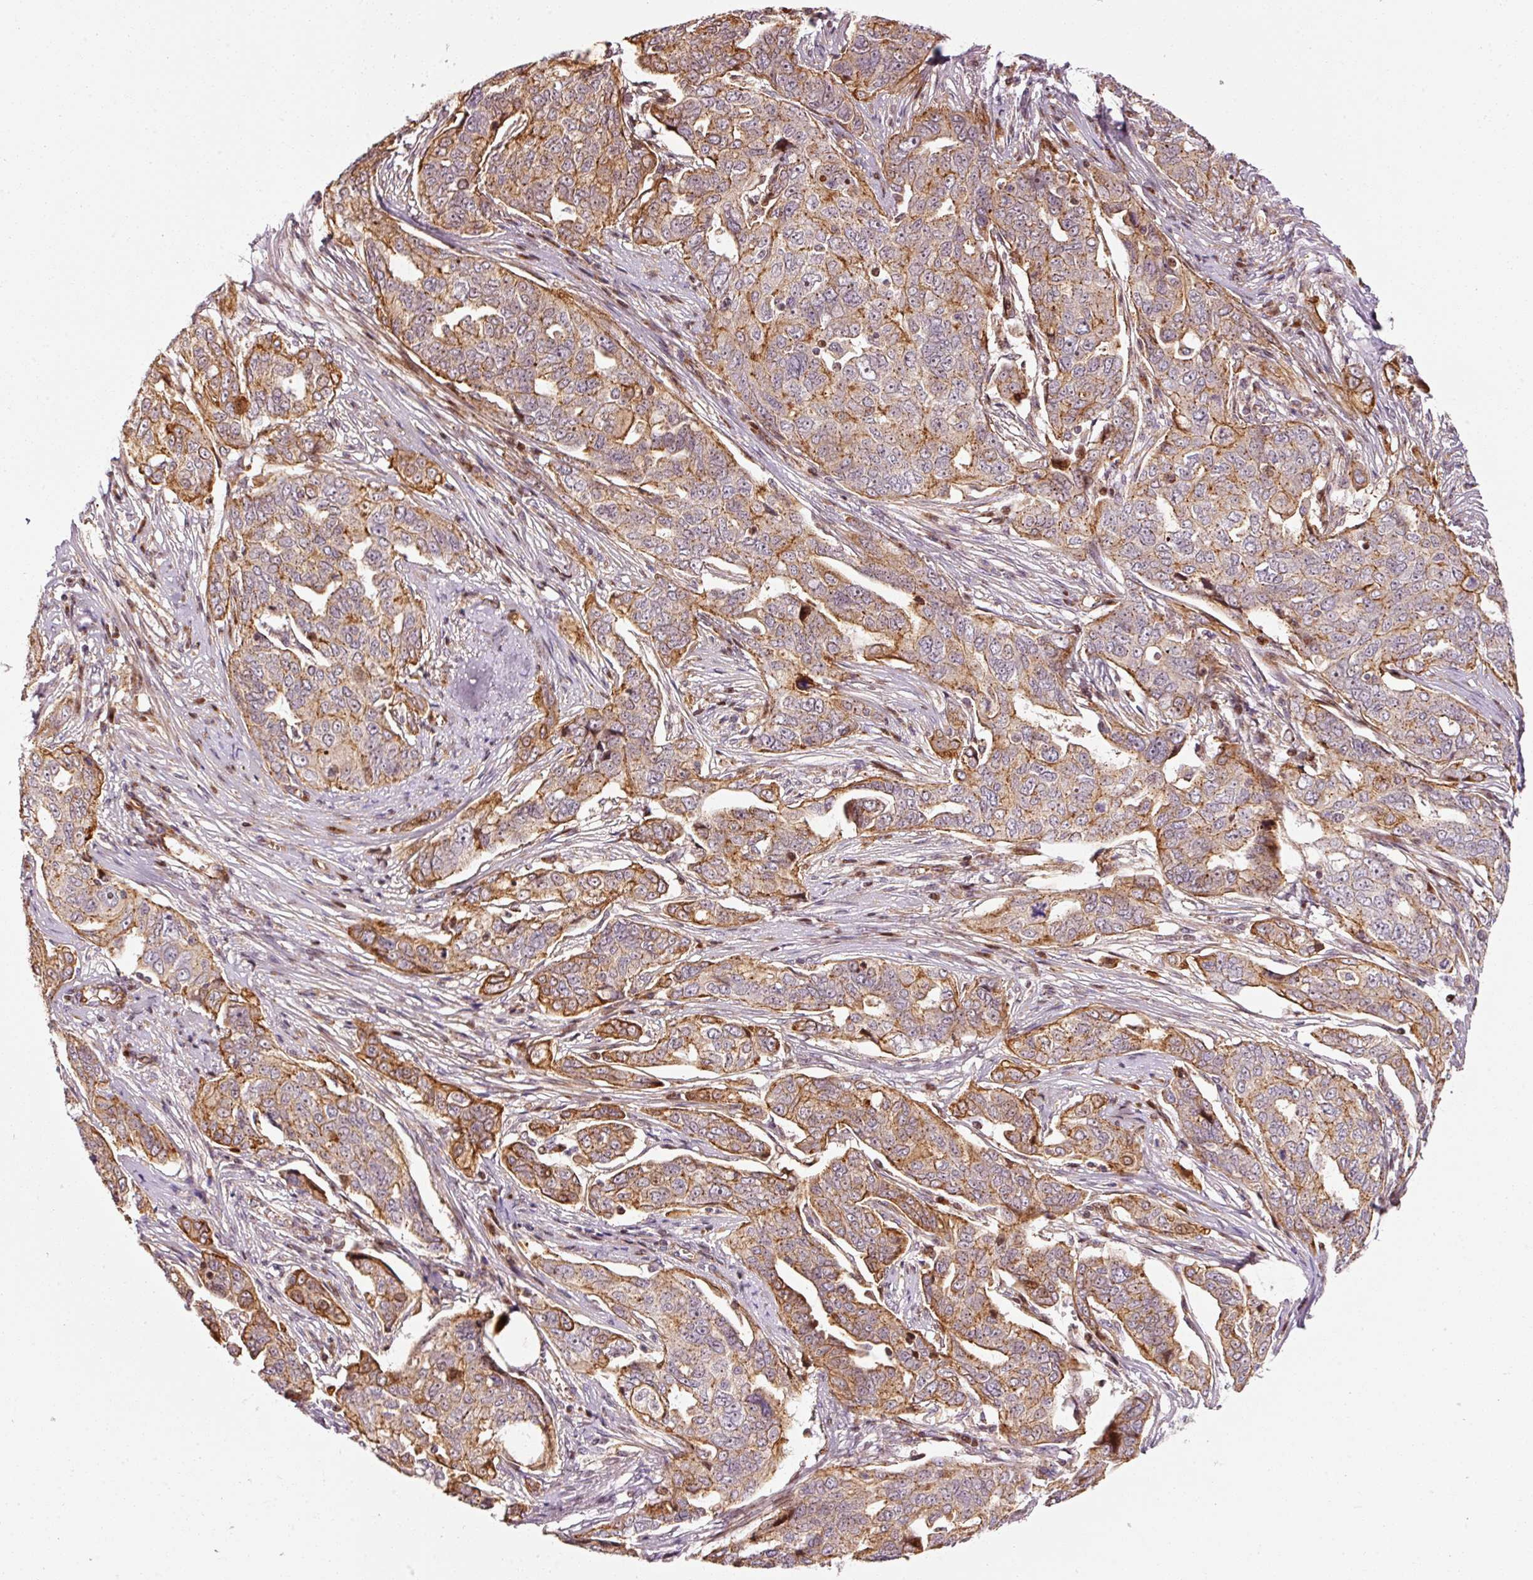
{"staining": {"intensity": "moderate", "quantity": "25%-75%", "location": "cytoplasmic/membranous"}, "tissue": "ovarian cancer", "cell_type": "Tumor cells", "image_type": "cancer", "snomed": [{"axis": "morphology", "description": "Carcinoma, endometroid"}, {"axis": "topography", "description": "Ovary"}], "caption": "Protein expression analysis of ovarian cancer reveals moderate cytoplasmic/membranous positivity in about 25%-75% of tumor cells.", "gene": "ANKRD20A1", "patient": {"sex": "female", "age": 70}}